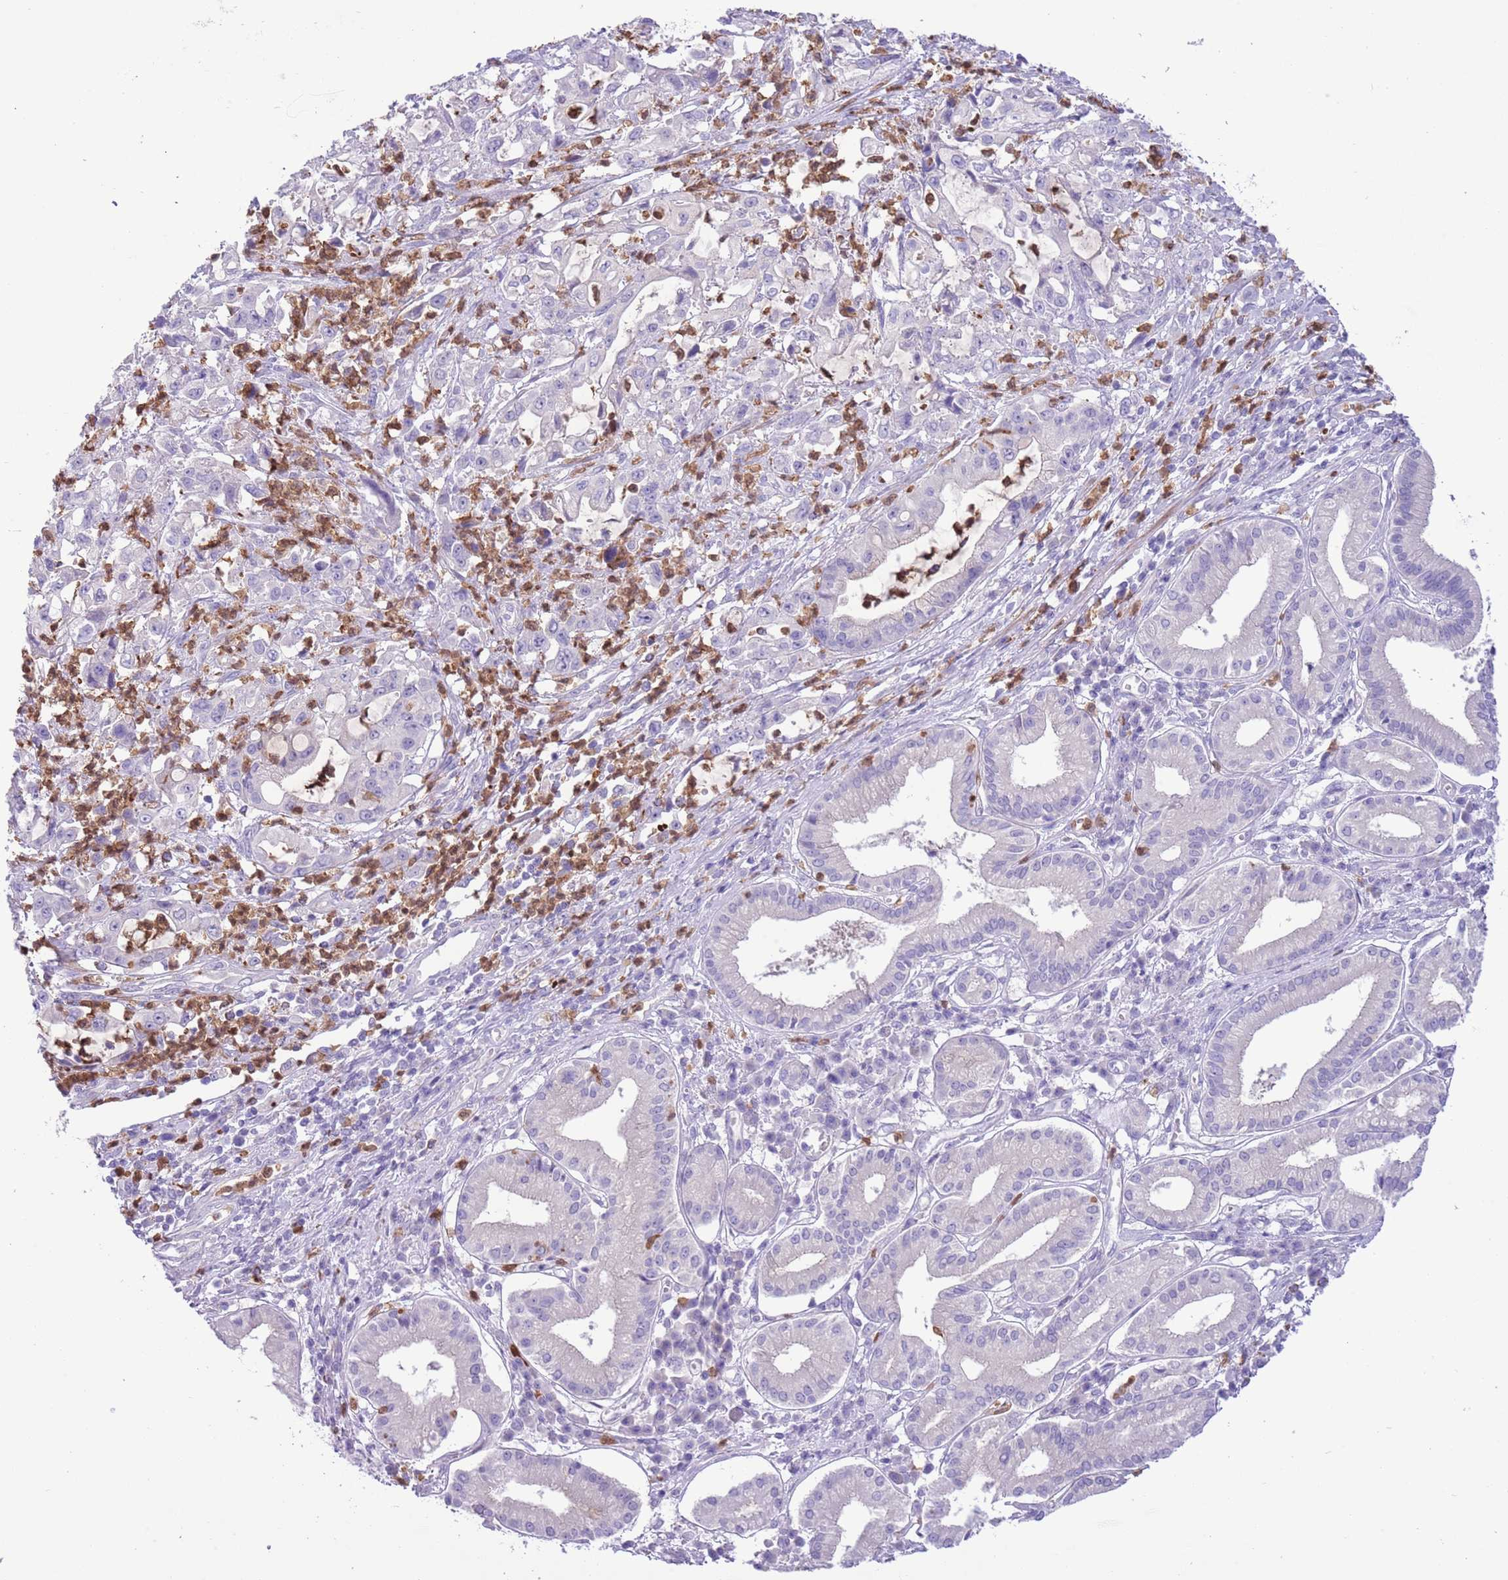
{"staining": {"intensity": "negative", "quantity": "none", "location": "none"}, "tissue": "pancreatic cancer", "cell_type": "Tumor cells", "image_type": "cancer", "snomed": [{"axis": "morphology", "description": "Adenocarcinoma, NOS"}, {"axis": "topography", "description": "Pancreas"}], "caption": "This is a micrograph of IHC staining of pancreatic adenocarcinoma, which shows no staining in tumor cells.", "gene": "OR6M1", "patient": {"sex": "female", "age": 61}}